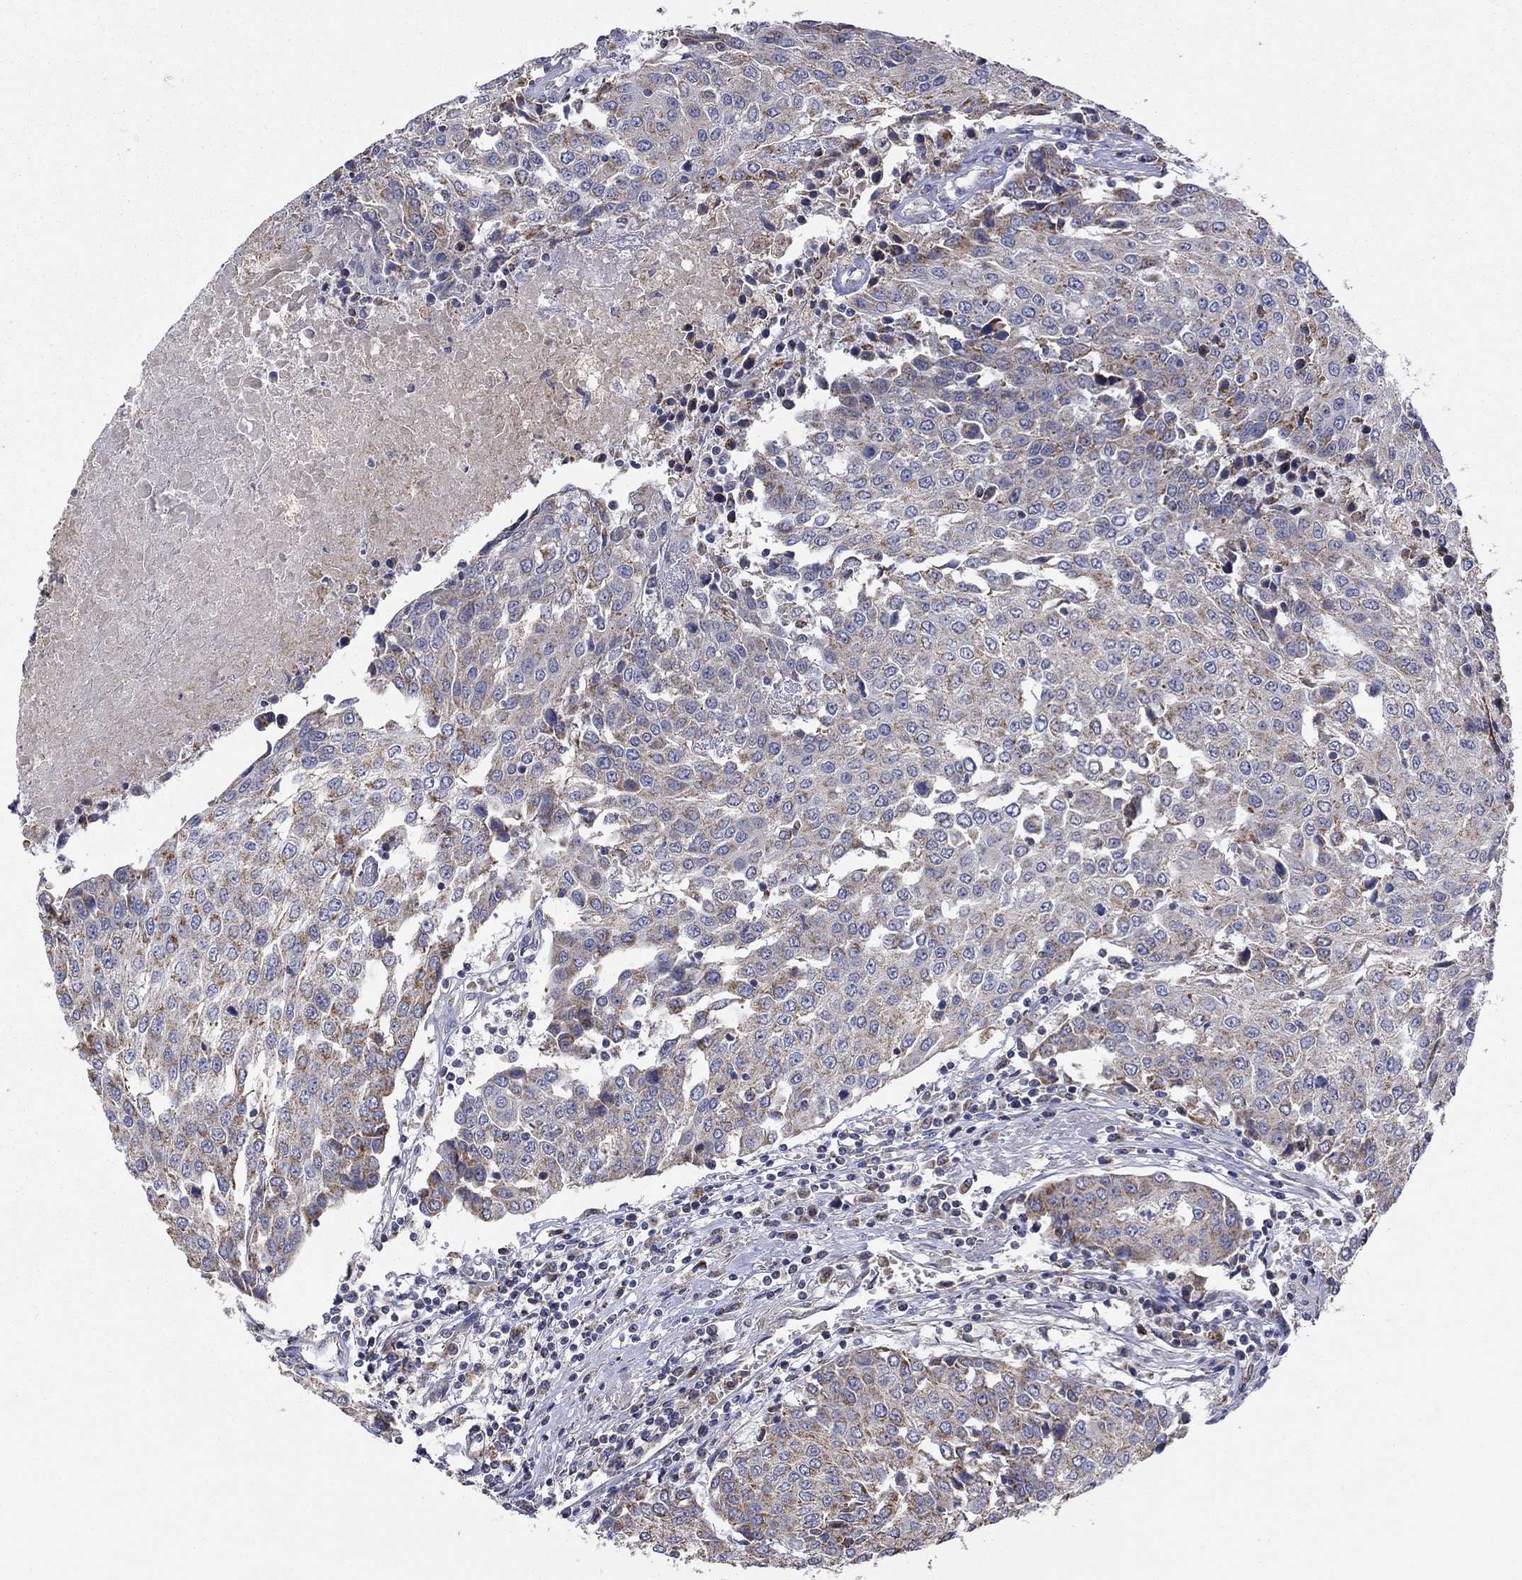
{"staining": {"intensity": "moderate", "quantity": "25%-75%", "location": "cytoplasmic/membranous"}, "tissue": "urothelial cancer", "cell_type": "Tumor cells", "image_type": "cancer", "snomed": [{"axis": "morphology", "description": "Urothelial carcinoma, High grade"}, {"axis": "topography", "description": "Urinary bladder"}], "caption": "The photomicrograph shows staining of urothelial carcinoma (high-grade), revealing moderate cytoplasmic/membranous protein expression (brown color) within tumor cells.", "gene": "HPS5", "patient": {"sex": "female", "age": 85}}